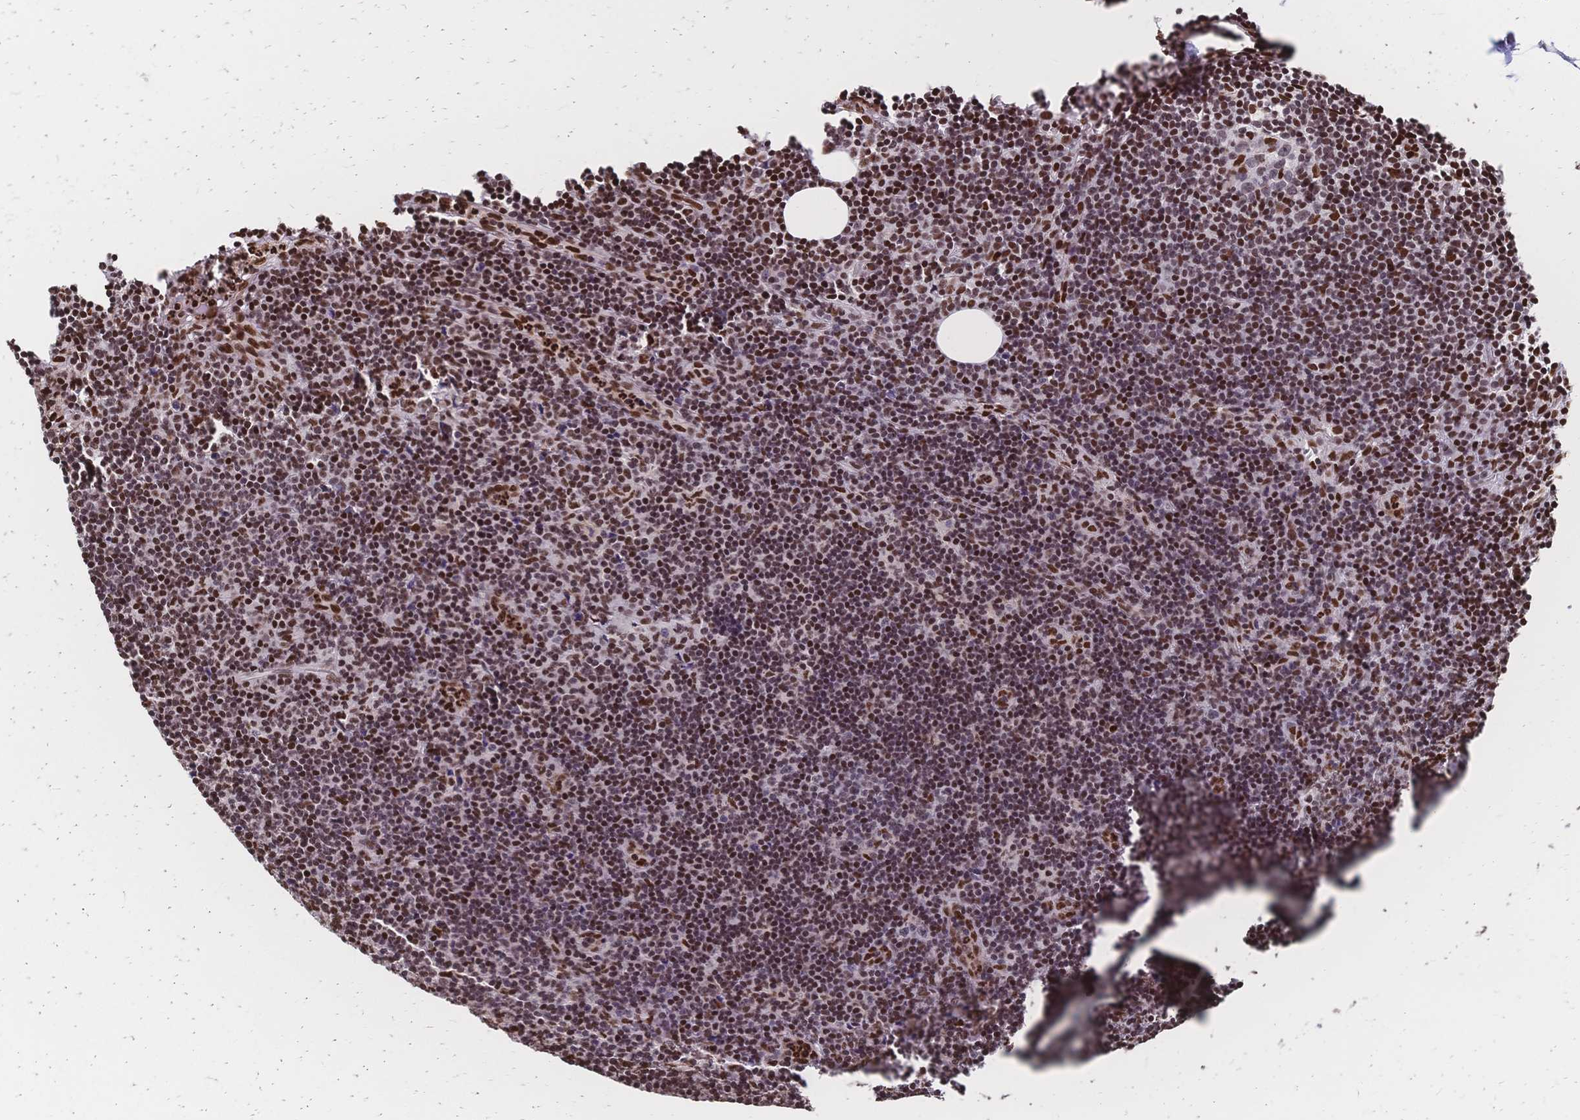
{"staining": {"intensity": "moderate", "quantity": ">75%", "location": "nuclear"}, "tissue": "lymph node", "cell_type": "Germinal center cells", "image_type": "normal", "snomed": [{"axis": "morphology", "description": "Normal tissue, NOS"}, {"axis": "topography", "description": "Lymph node"}], "caption": "This photomicrograph demonstrates immunohistochemistry staining of benign lymph node, with medium moderate nuclear positivity in about >75% of germinal center cells.", "gene": "HDGF", "patient": {"sex": "female", "age": 41}}